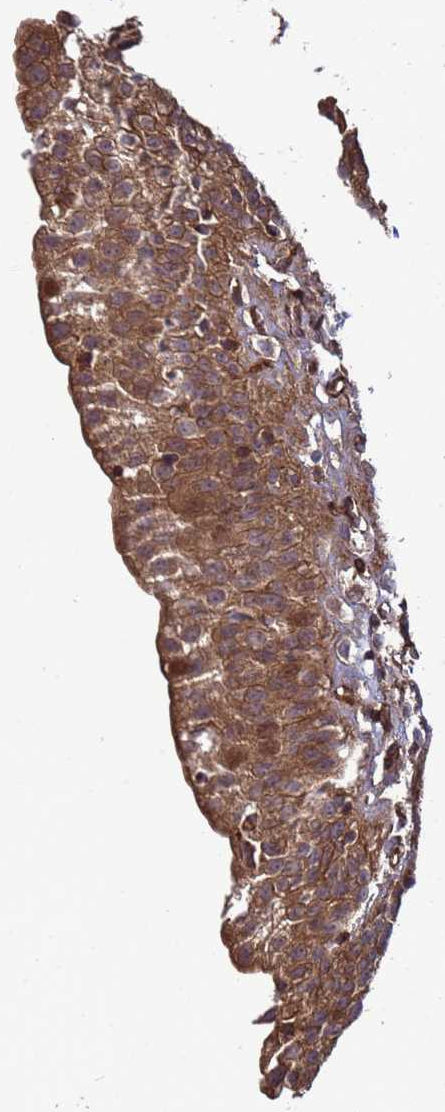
{"staining": {"intensity": "strong", "quantity": ">75%", "location": "cytoplasmic/membranous"}, "tissue": "urinary bladder", "cell_type": "Urothelial cells", "image_type": "normal", "snomed": [{"axis": "morphology", "description": "Normal tissue, NOS"}, {"axis": "topography", "description": "Urinary bladder"}], "caption": "Normal urinary bladder exhibits strong cytoplasmic/membranous staining in about >75% of urothelial cells (IHC, brightfield microscopy, high magnification)..", "gene": "CNOT1", "patient": {"sex": "male", "age": 51}}